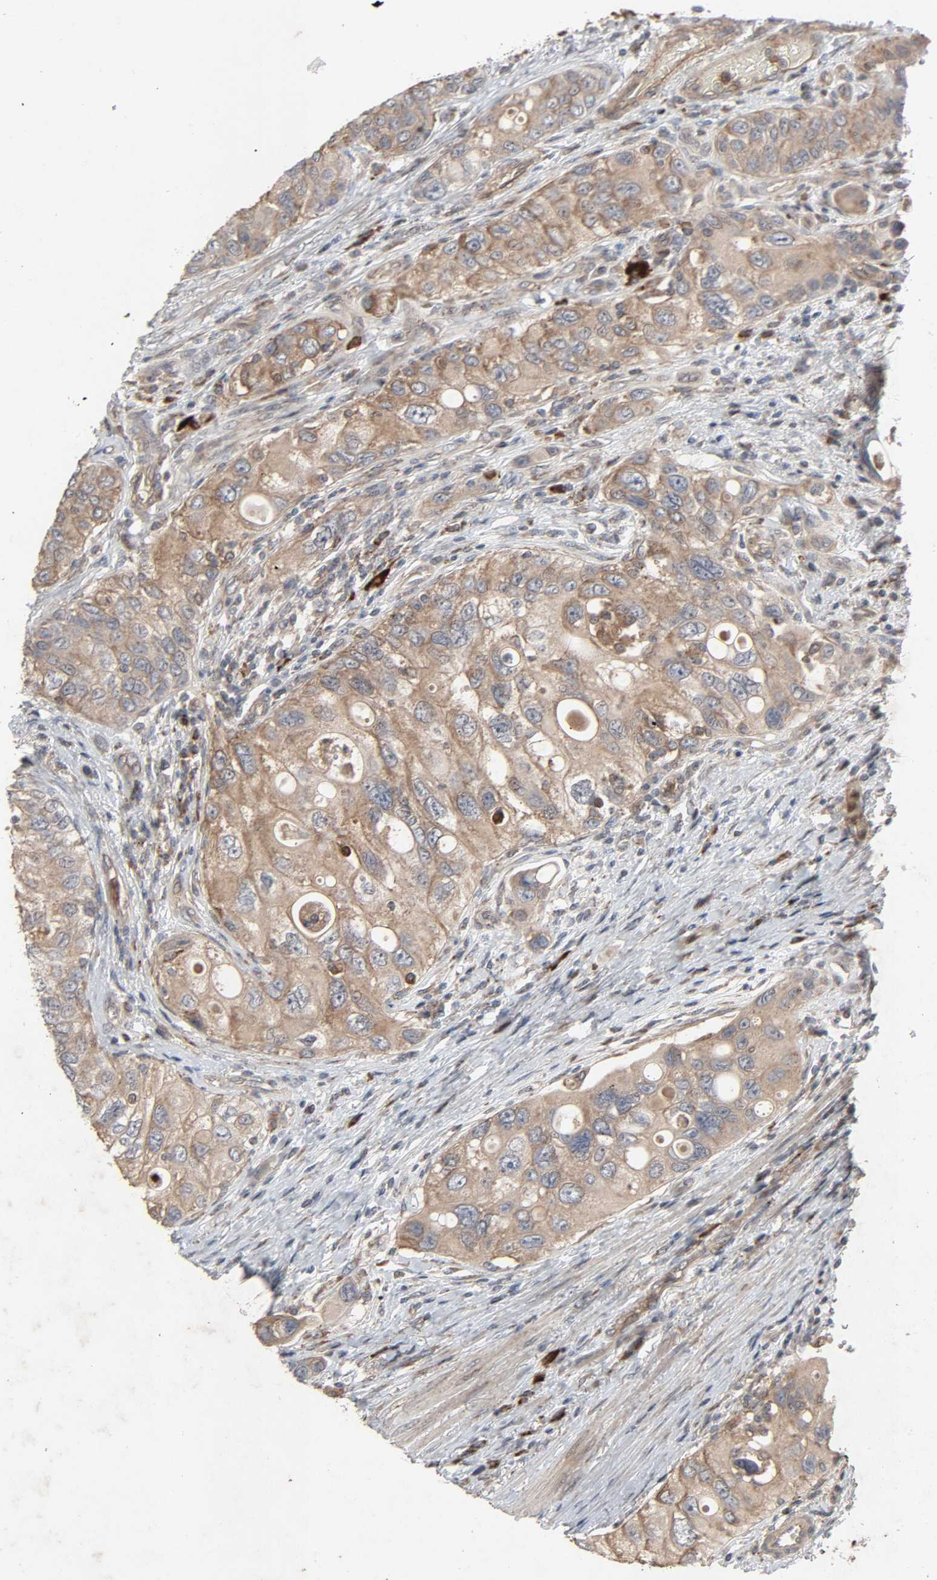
{"staining": {"intensity": "weak", "quantity": ">75%", "location": "cytoplasmic/membranous"}, "tissue": "urothelial cancer", "cell_type": "Tumor cells", "image_type": "cancer", "snomed": [{"axis": "morphology", "description": "Urothelial carcinoma, High grade"}, {"axis": "topography", "description": "Urinary bladder"}], "caption": "High-grade urothelial carcinoma stained with a protein marker displays weak staining in tumor cells.", "gene": "ADCY4", "patient": {"sex": "female", "age": 56}}